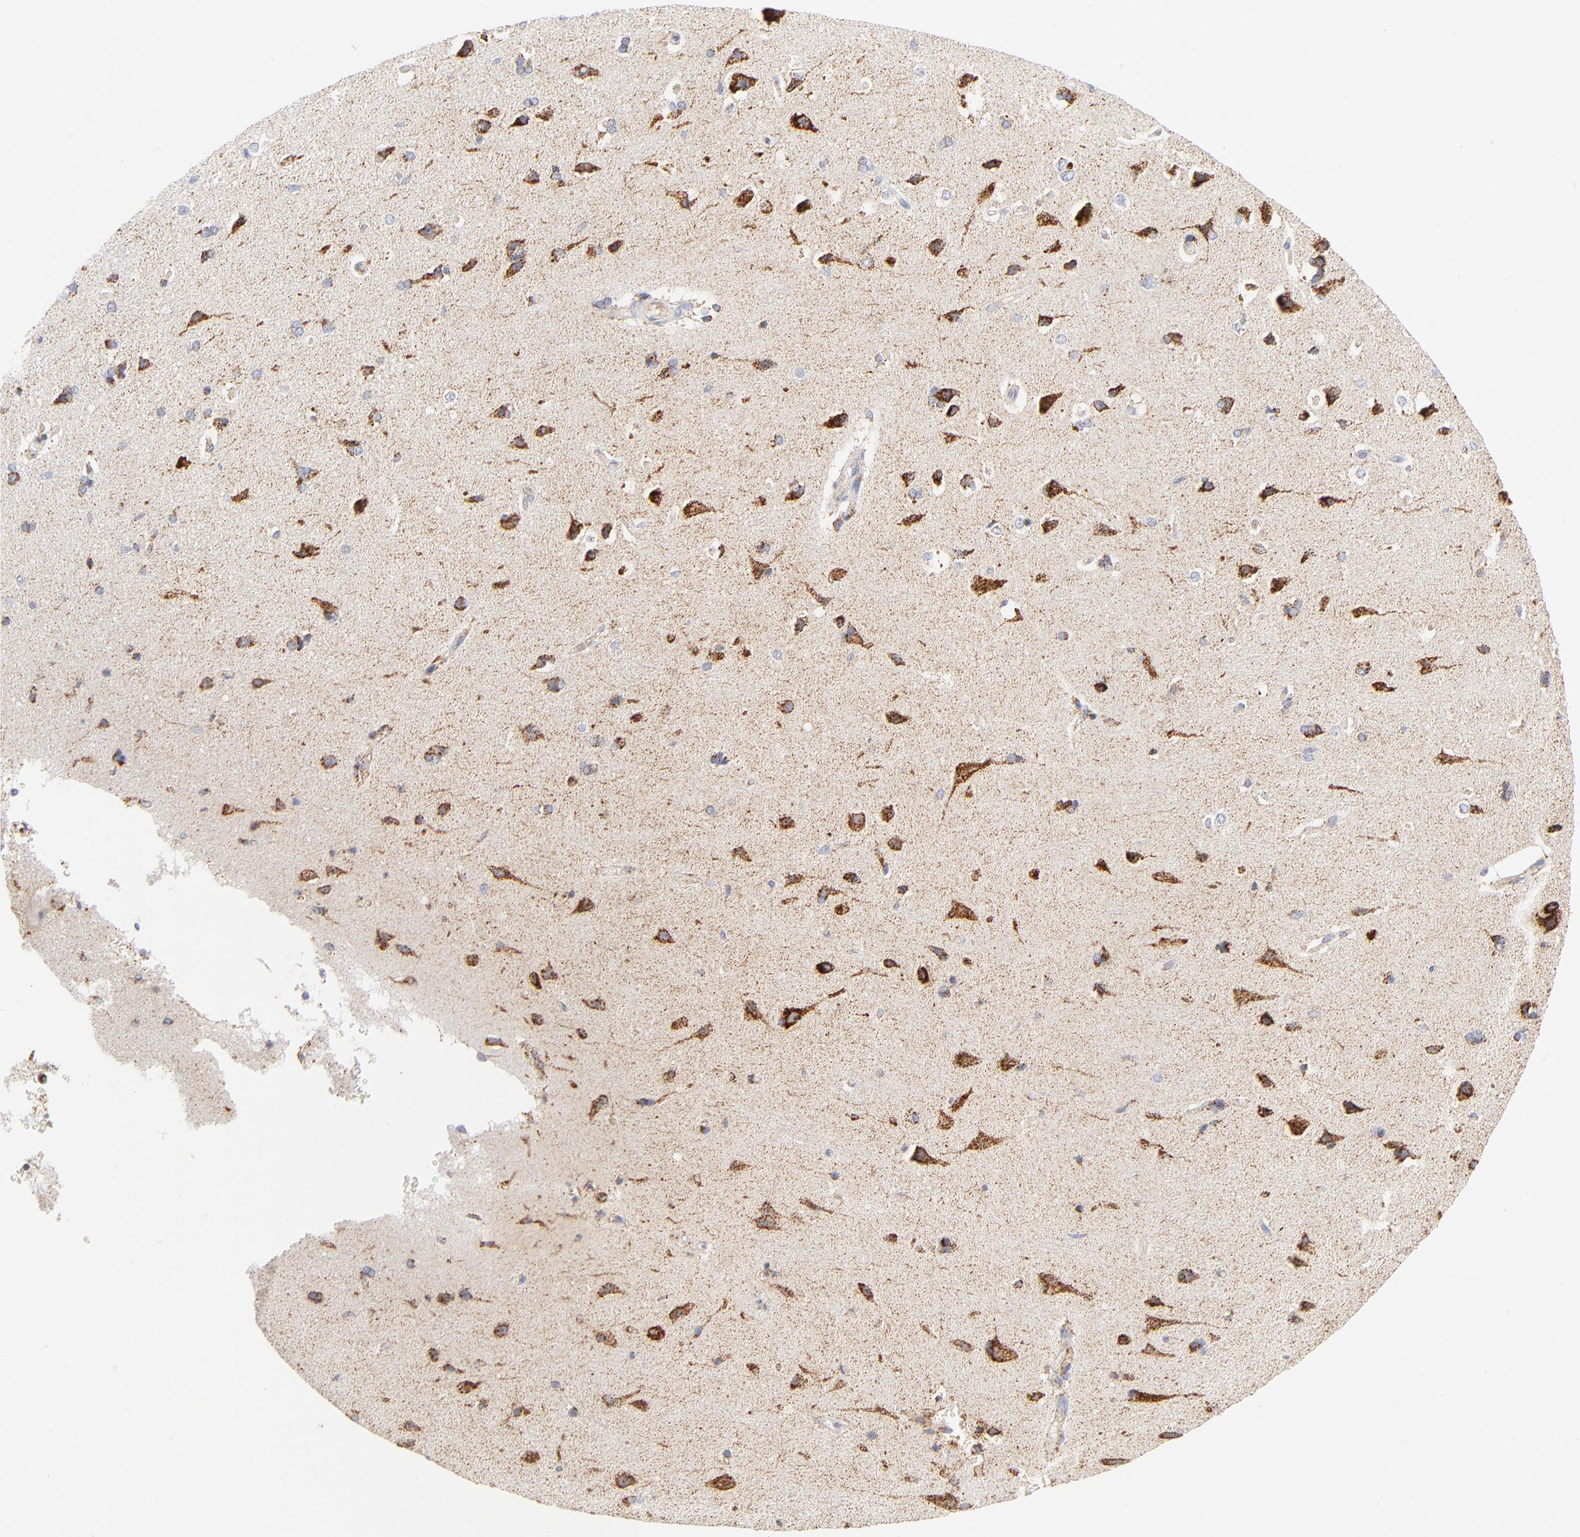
{"staining": {"intensity": "negative", "quantity": "none", "location": "none"}, "tissue": "cerebral cortex", "cell_type": "Endothelial cells", "image_type": "normal", "snomed": [{"axis": "morphology", "description": "Normal tissue, NOS"}, {"axis": "topography", "description": "Cerebral cortex"}], "caption": "Immunohistochemistry of unremarkable cerebral cortex exhibits no expression in endothelial cells. The staining is performed using DAB (3,3'-diaminobenzidine) brown chromogen with nuclei counter-stained in using hematoxylin.", "gene": "DLAT", "patient": {"sex": "male", "age": 62}}